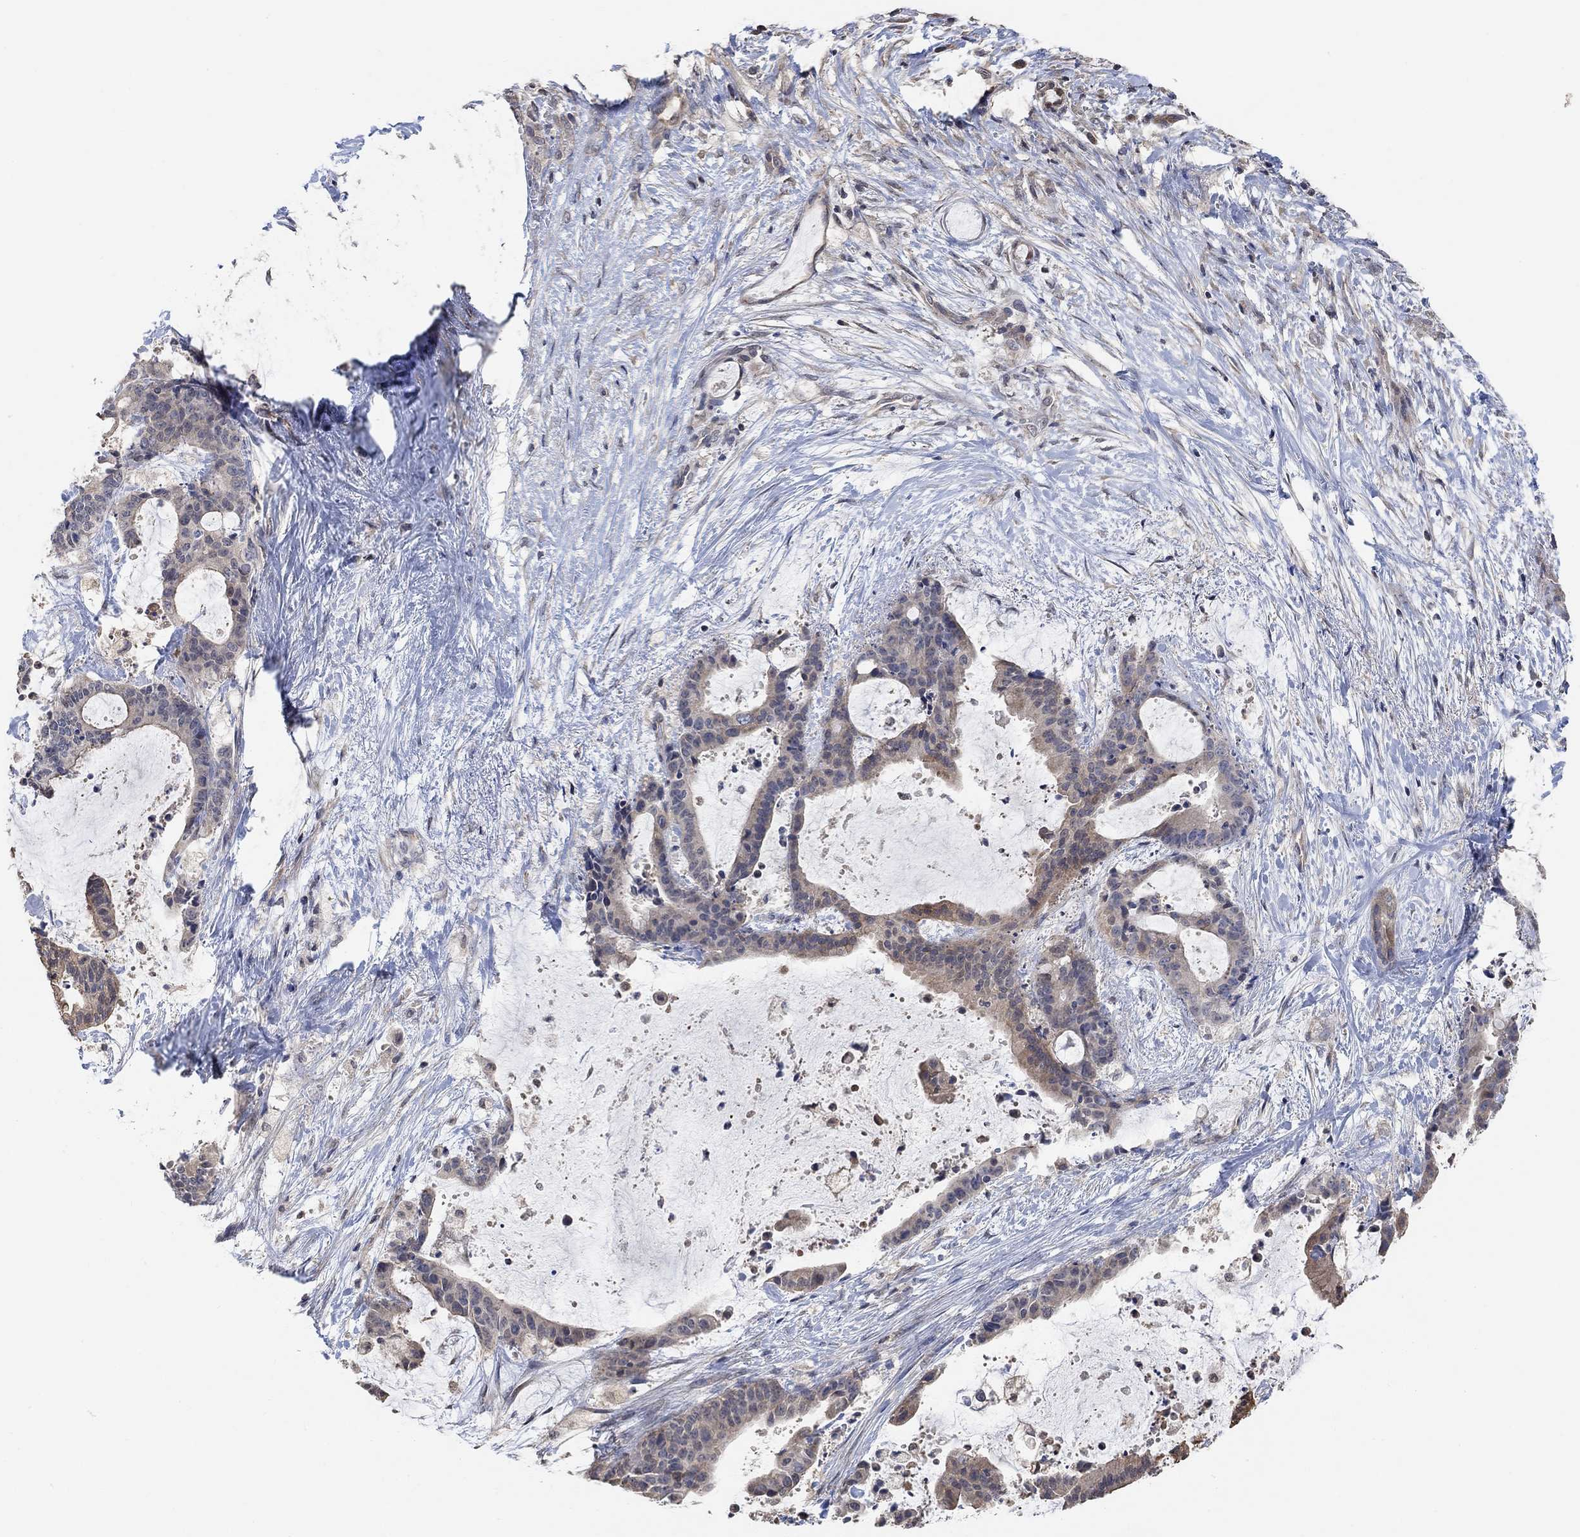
{"staining": {"intensity": "weak", "quantity": "<25%", "location": "cytoplasmic/membranous"}, "tissue": "liver cancer", "cell_type": "Tumor cells", "image_type": "cancer", "snomed": [{"axis": "morphology", "description": "Cholangiocarcinoma"}, {"axis": "topography", "description": "Liver"}], "caption": "An immunohistochemistry micrograph of liver cancer is shown. There is no staining in tumor cells of liver cancer.", "gene": "UNC5B", "patient": {"sex": "female", "age": 73}}